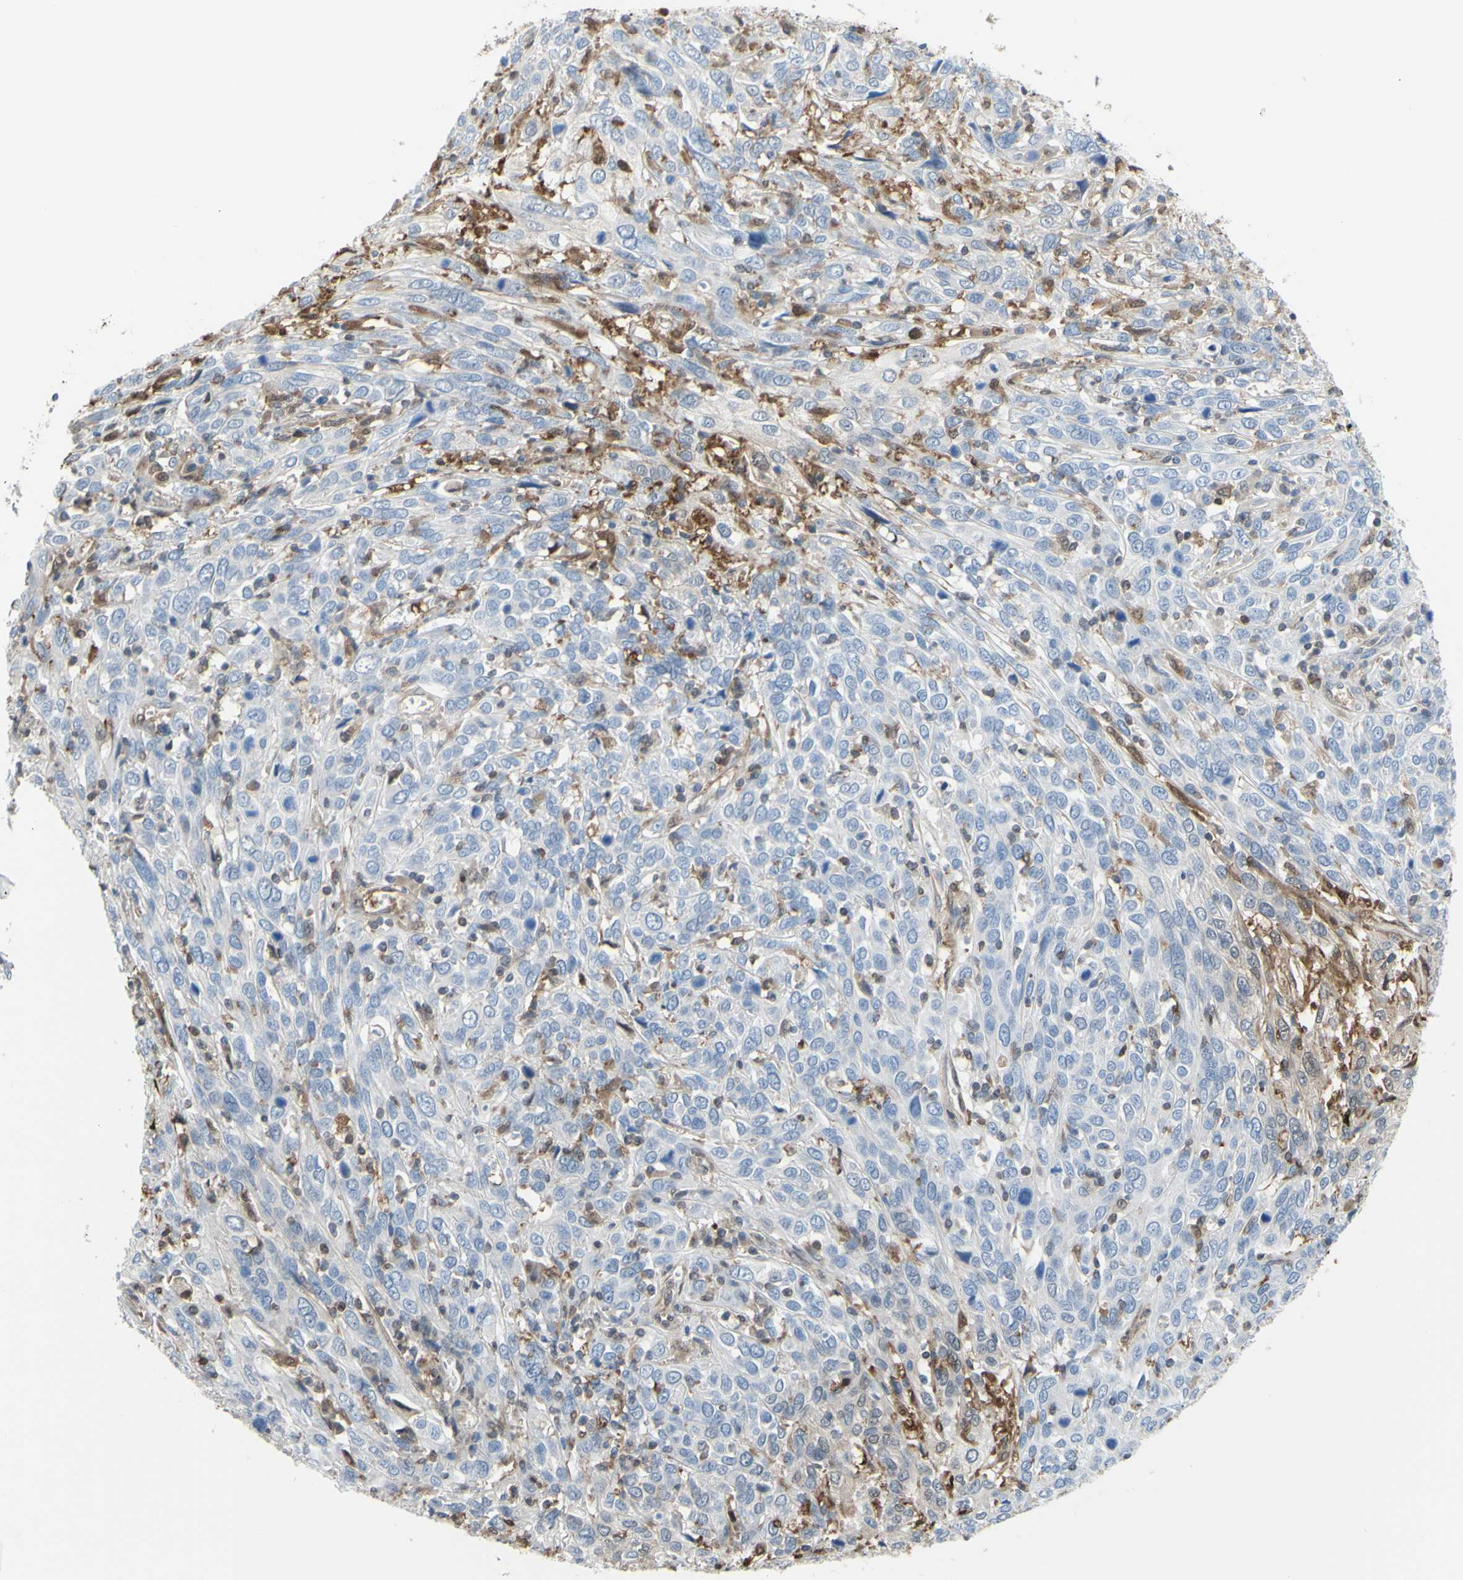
{"staining": {"intensity": "negative", "quantity": "none", "location": "none"}, "tissue": "cervical cancer", "cell_type": "Tumor cells", "image_type": "cancer", "snomed": [{"axis": "morphology", "description": "Squamous cell carcinoma, NOS"}, {"axis": "topography", "description": "Cervix"}], "caption": "Tumor cells show no significant protein staining in cervical cancer (squamous cell carcinoma).", "gene": "UPK3B", "patient": {"sex": "female", "age": 46}}